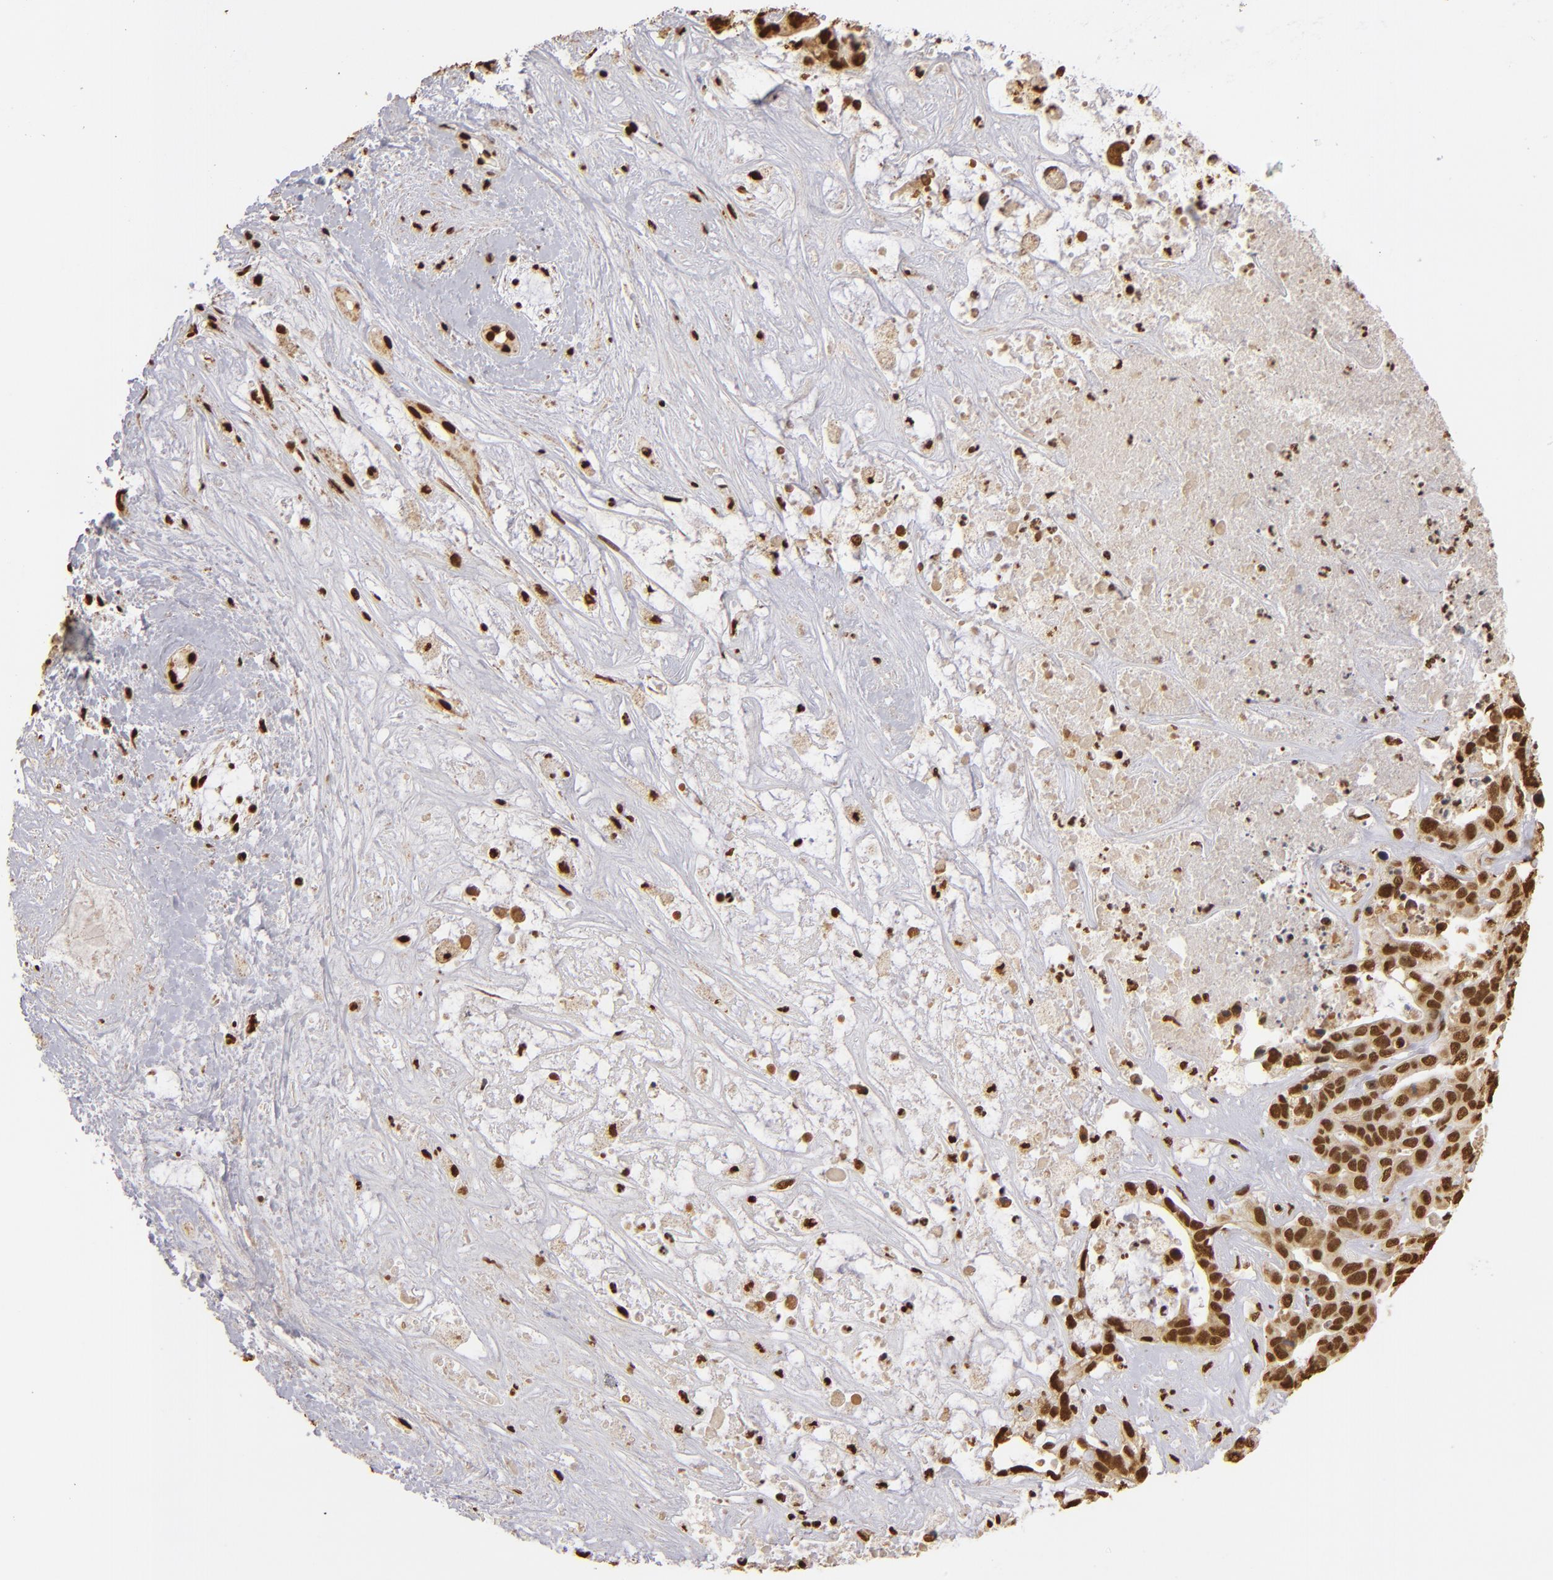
{"staining": {"intensity": "strong", "quantity": ">75%", "location": "nuclear"}, "tissue": "liver cancer", "cell_type": "Tumor cells", "image_type": "cancer", "snomed": [{"axis": "morphology", "description": "Cholangiocarcinoma"}, {"axis": "topography", "description": "Liver"}], "caption": "This is an image of immunohistochemistry staining of liver cancer (cholangiocarcinoma), which shows strong staining in the nuclear of tumor cells.", "gene": "ILF3", "patient": {"sex": "female", "age": 65}}